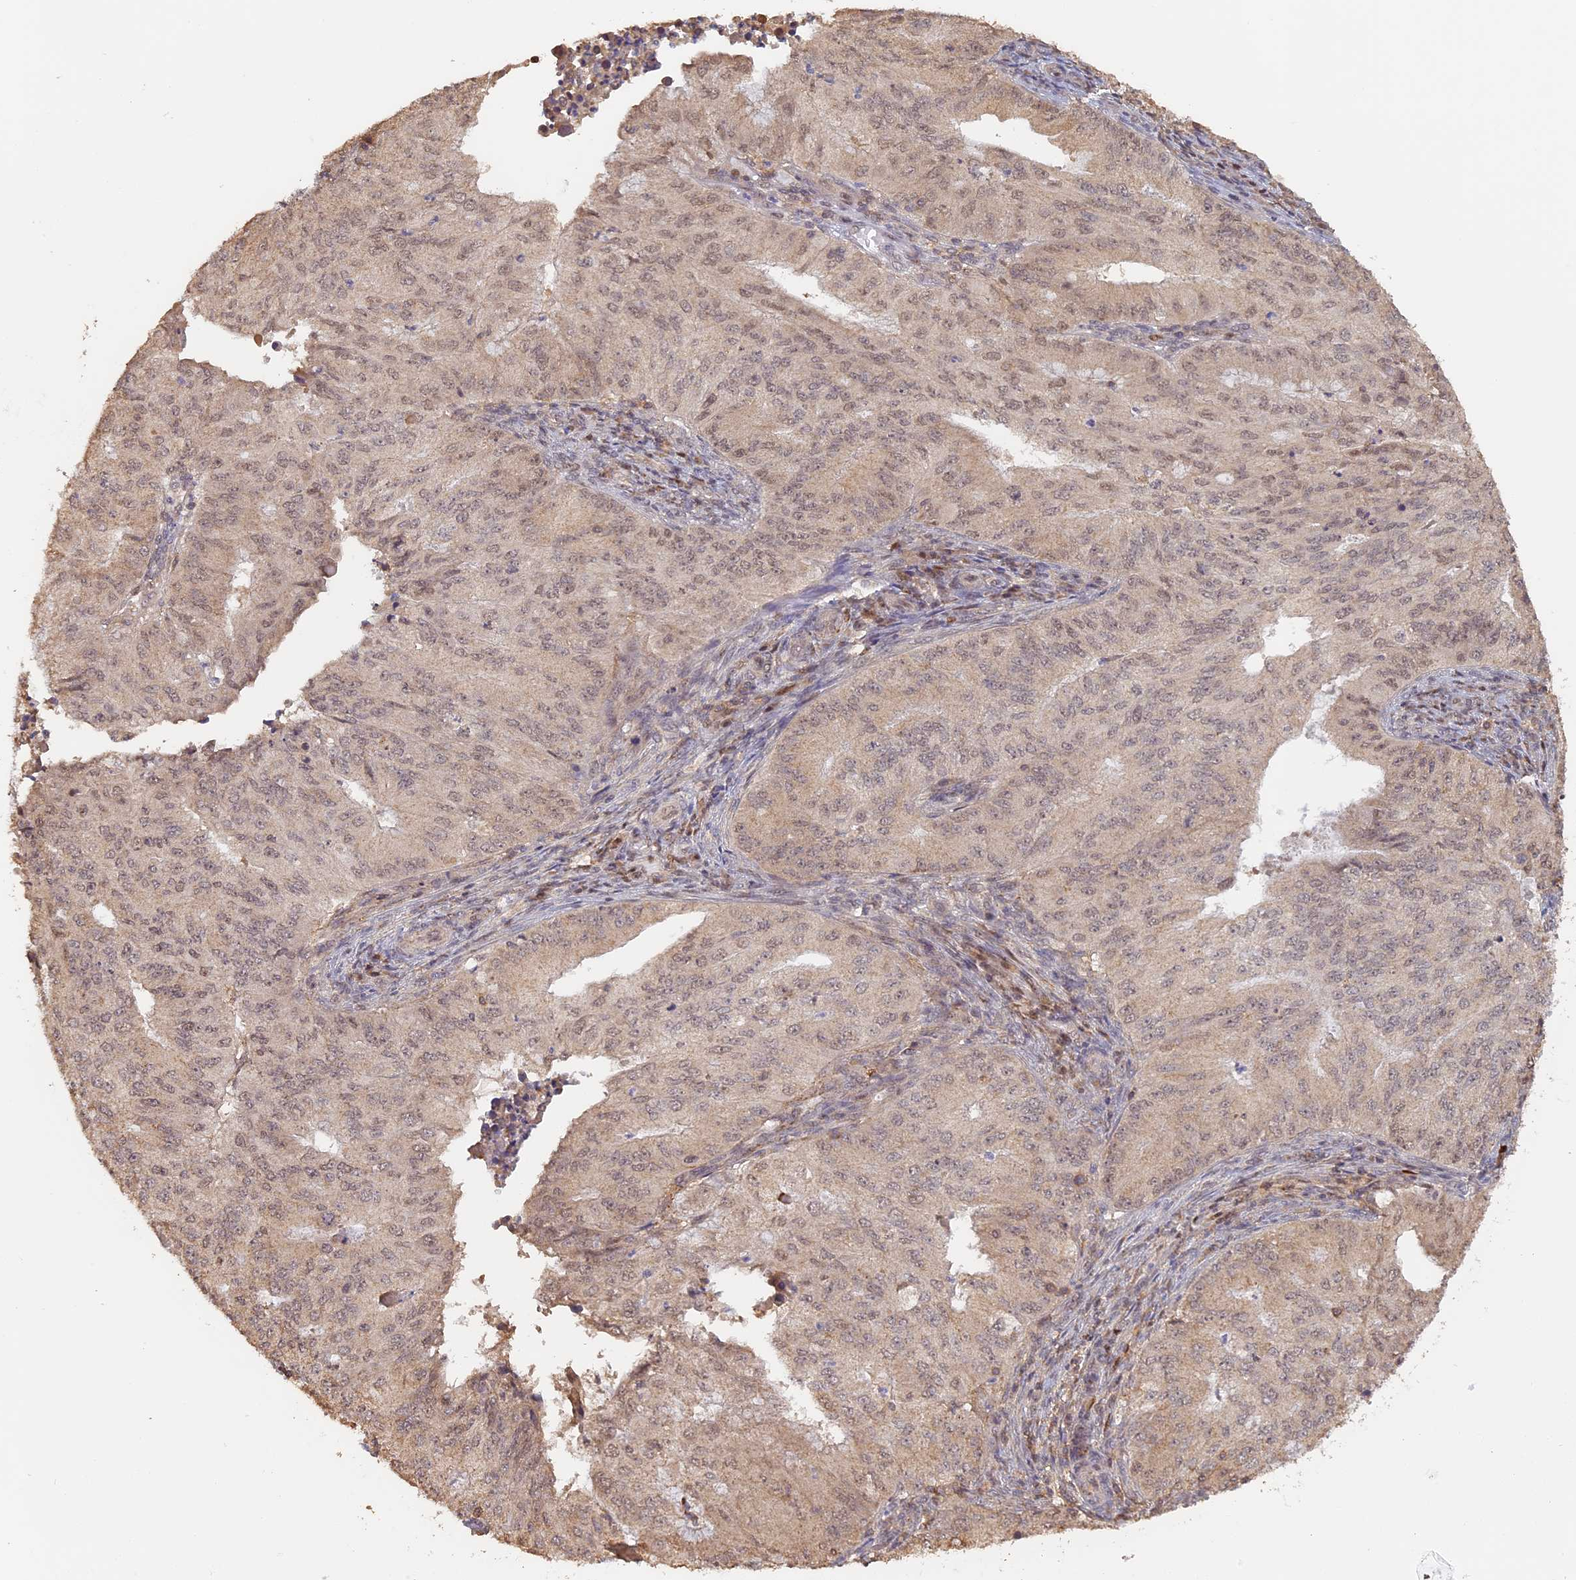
{"staining": {"intensity": "weak", "quantity": "<25%", "location": "nuclear"}, "tissue": "endometrial cancer", "cell_type": "Tumor cells", "image_type": "cancer", "snomed": [{"axis": "morphology", "description": "Adenocarcinoma, NOS"}, {"axis": "topography", "description": "Endometrium"}], "caption": "Immunohistochemical staining of endometrial cancer exhibits no significant expression in tumor cells.", "gene": "MYBL2", "patient": {"sex": "female", "age": 50}}